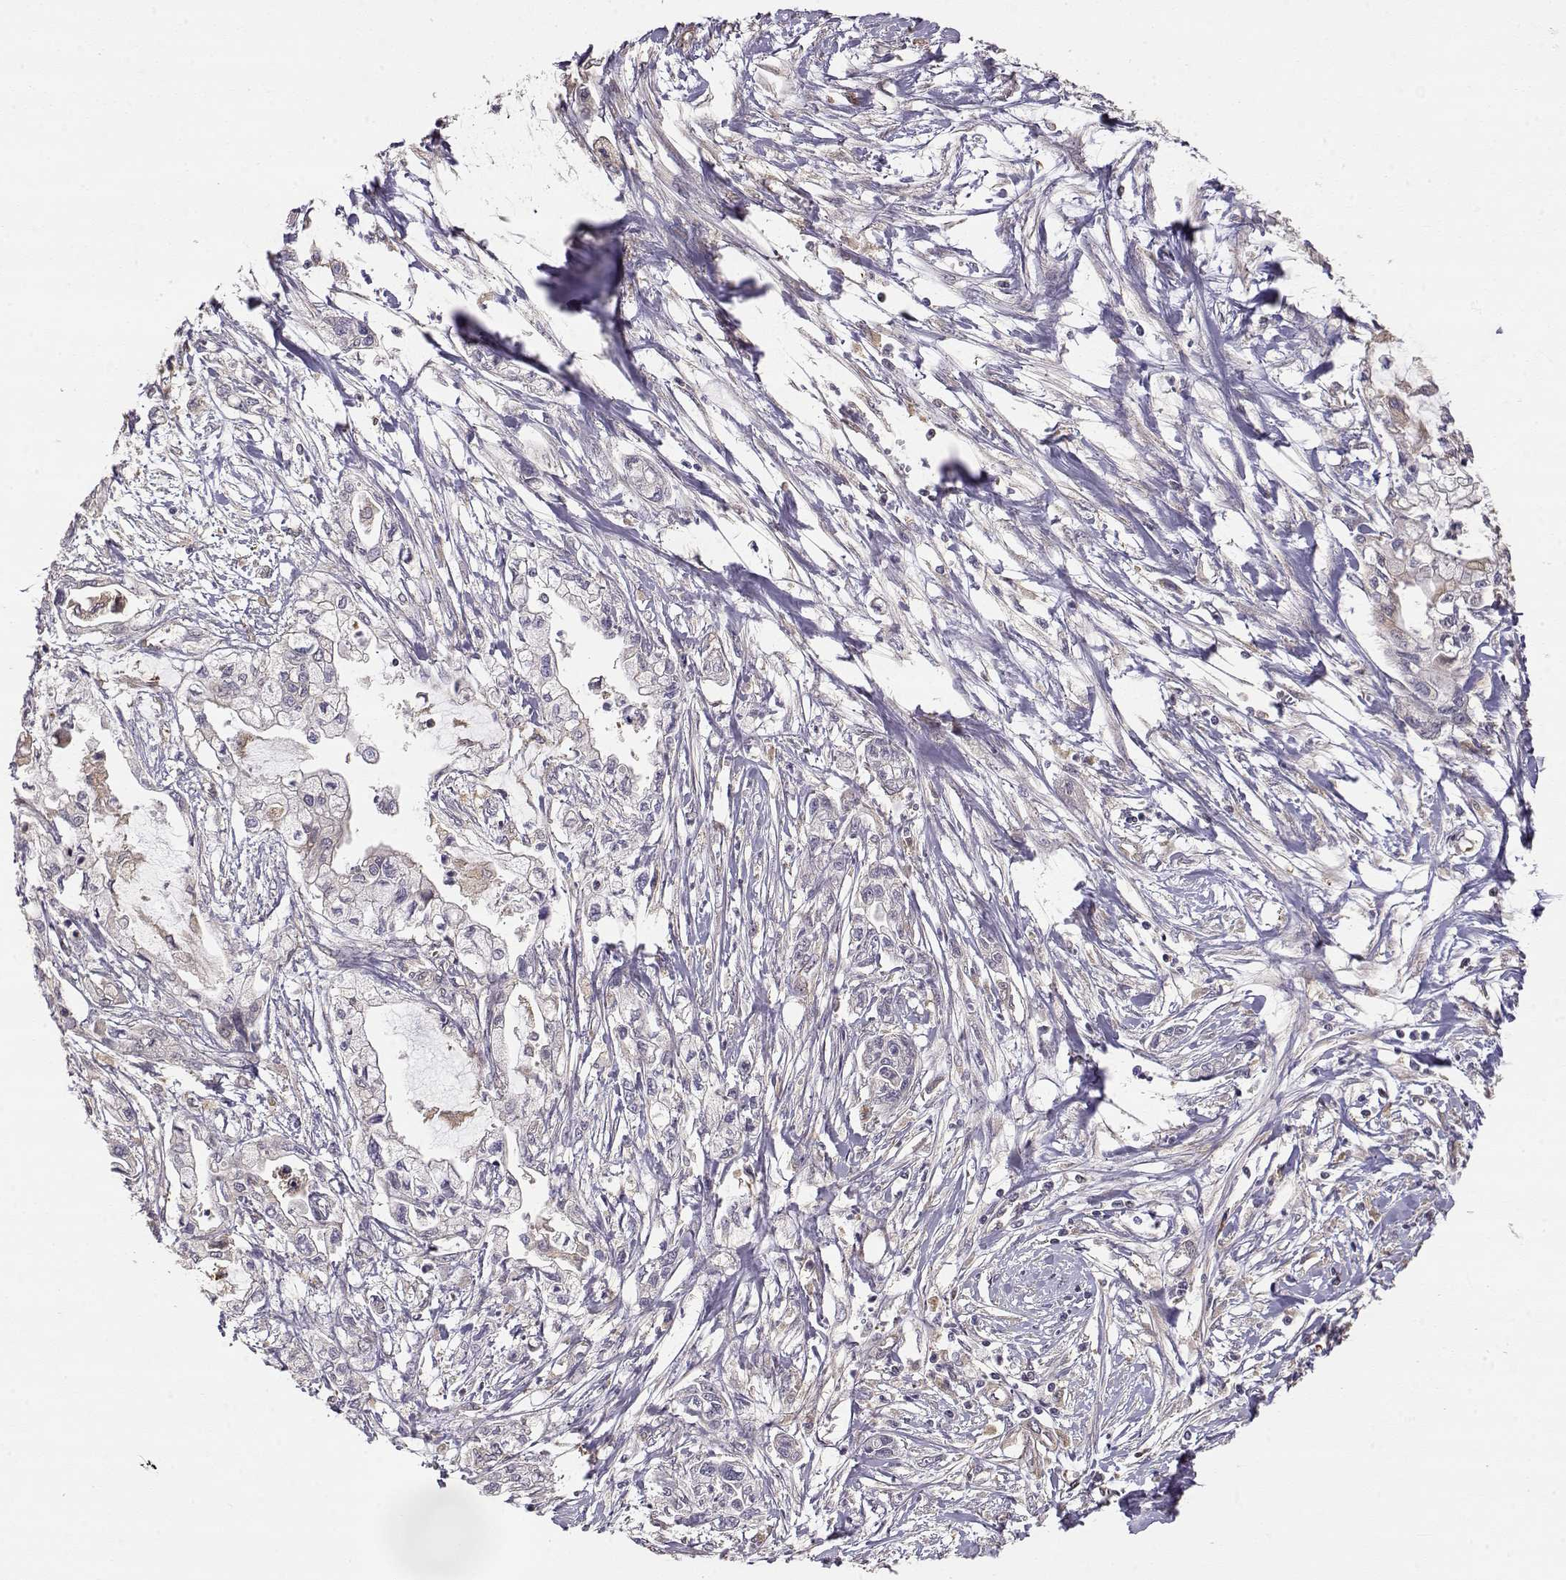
{"staining": {"intensity": "negative", "quantity": "none", "location": "none"}, "tissue": "pancreatic cancer", "cell_type": "Tumor cells", "image_type": "cancer", "snomed": [{"axis": "morphology", "description": "Adenocarcinoma, NOS"}, {"axis": "topography", "description": "Pancreas"}], "caption": "Immunohistochemistry histopathology image of human pancreatic cancer stained for a protein (brown), which exhibits no staining in tumor cells.", "gene": "CRIM1", "patient": {"sex": "male", "age": 54}}